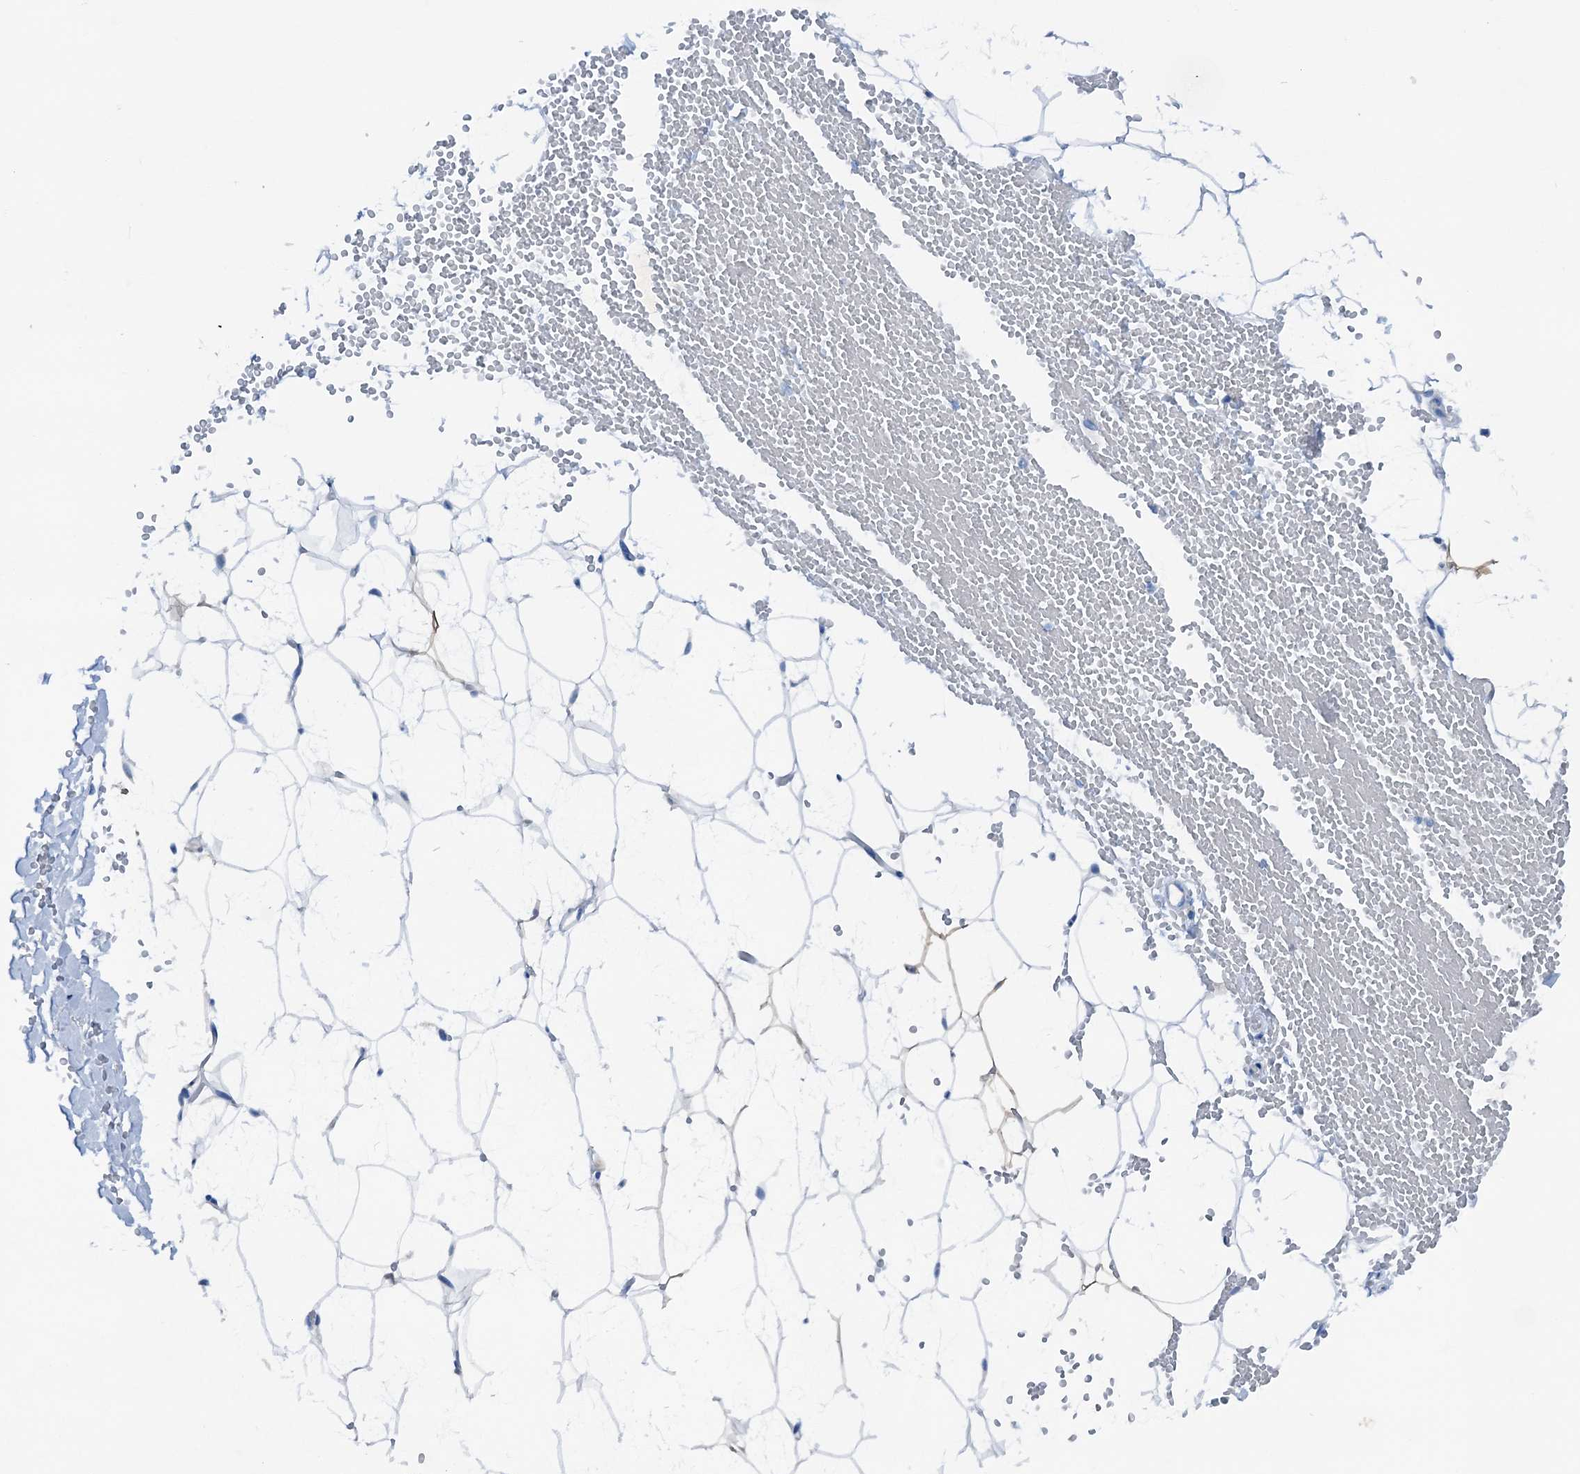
{"staining": {"intensity": "negative", "quantity": "none", "location": "none"}, "tissue": "adipose tissue", "cell_type": "Adipocytes", "image_type": "normal", "snomed": [{"axis": "morphology", "description": "Normal tissue, NOS"}, {"axis": "topography", "description": "Breast"}], "caption": "This is an immunohistochemistry (IHC) photomicrograph of benign human adipose tissue. There is no expression in adipocytes.", "gene": "C1QTNF4", "patient": {"sex": "female", "age": 23}}